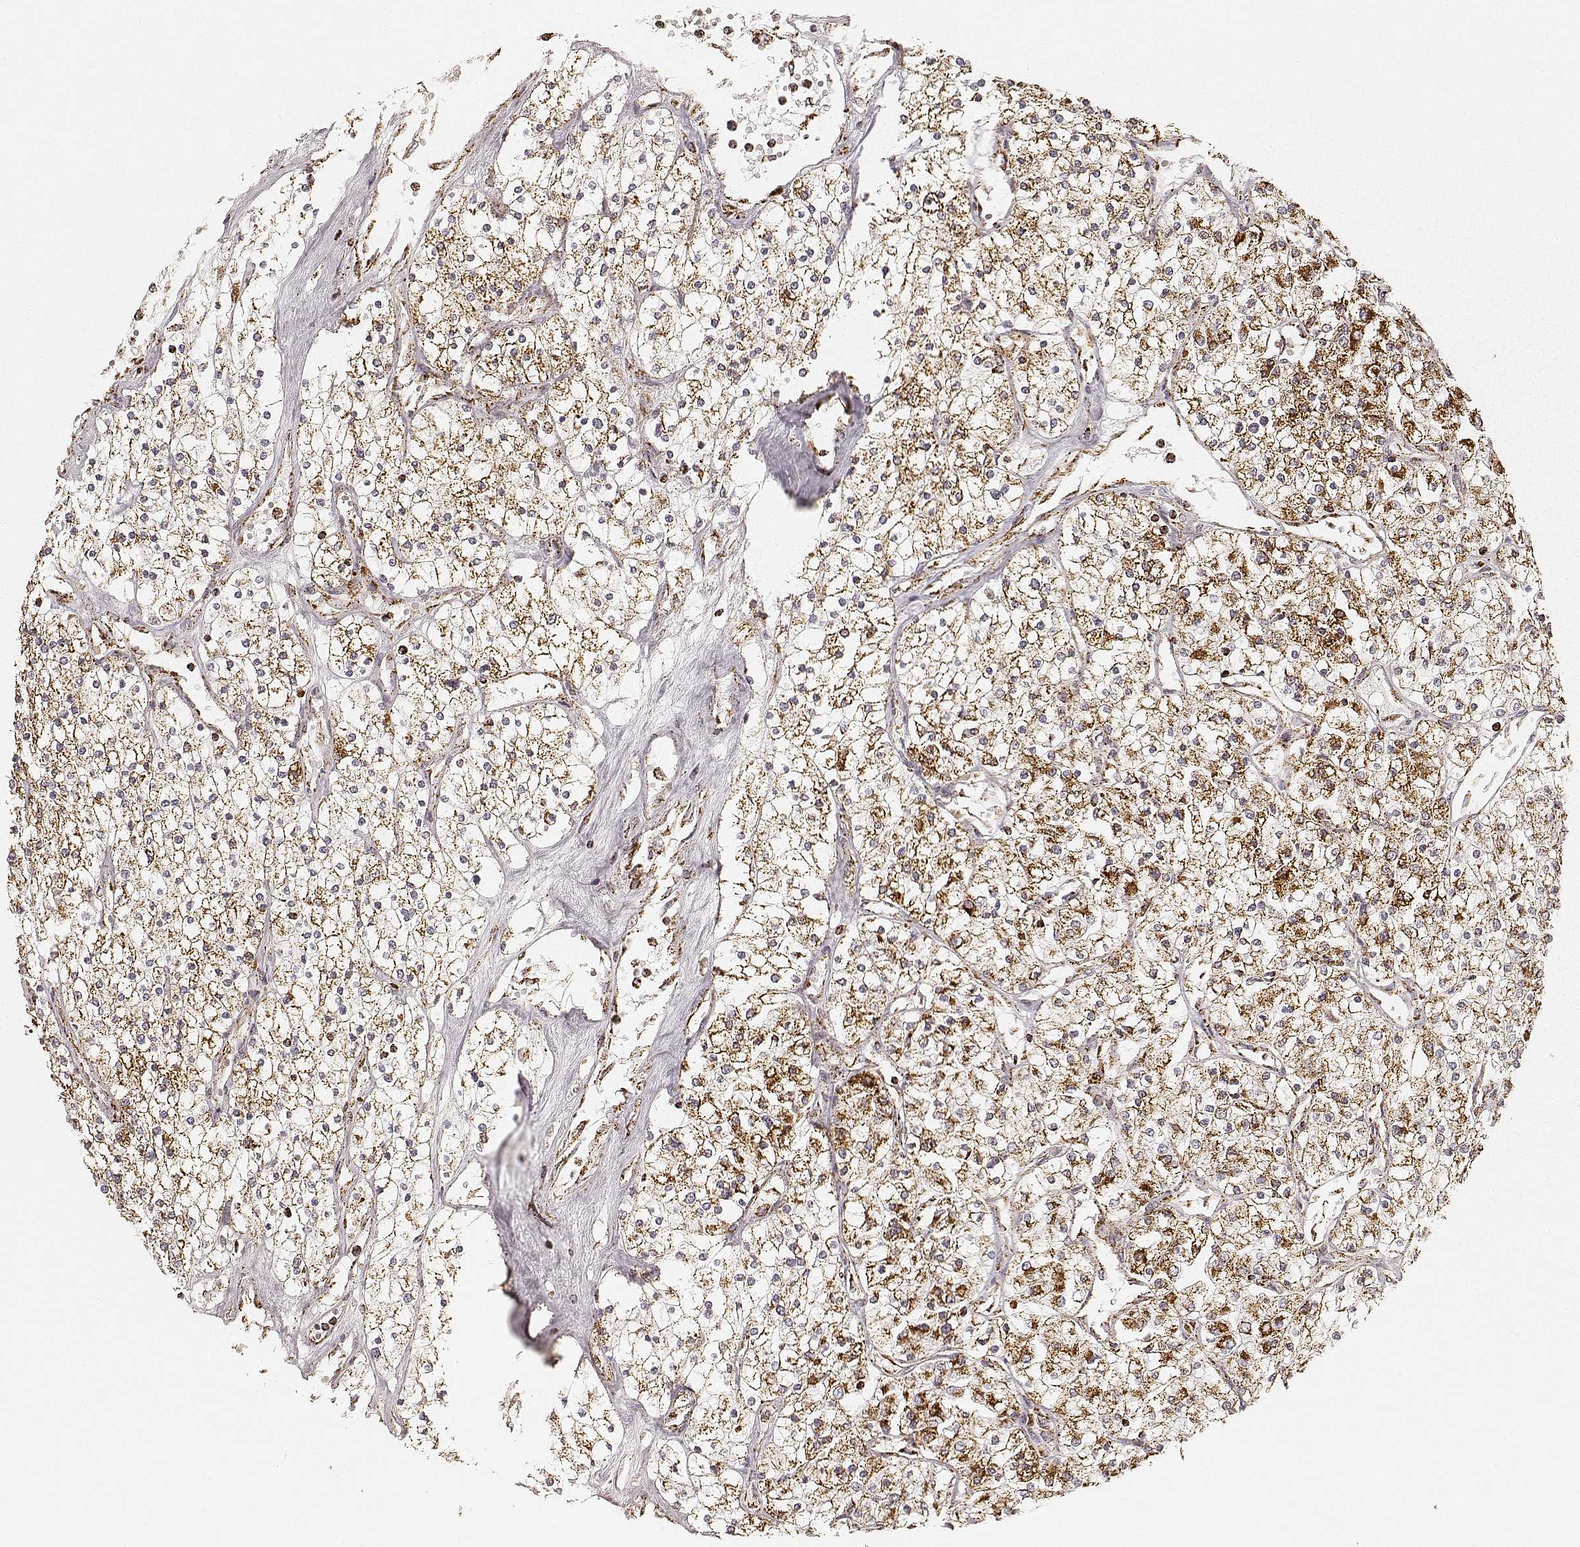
{"staining": {"intensity": "strong", "quantity": ">75%", "location": "cytoplasmic/membranous"}, "tissue": "renal cancer", "cell_type": "Tumor cells", "image_type": "cancer", "snomed": [{"axis": "morphology", "description": "Adenocarcinoma, NOS"}, {"axis": "topography", "description": "Kidney"}], "caption": "High-power microscopy captured an immunohistochemistry photomicrograph of renal adenocarcinoma, revealing strong cytoplasmic/membranous staining in about >75% of tumor cells. (DAB IHC with brightfield microscopy, high magnification).", "gene": "CS", "patient": {"sex": "male", "age": 80}}